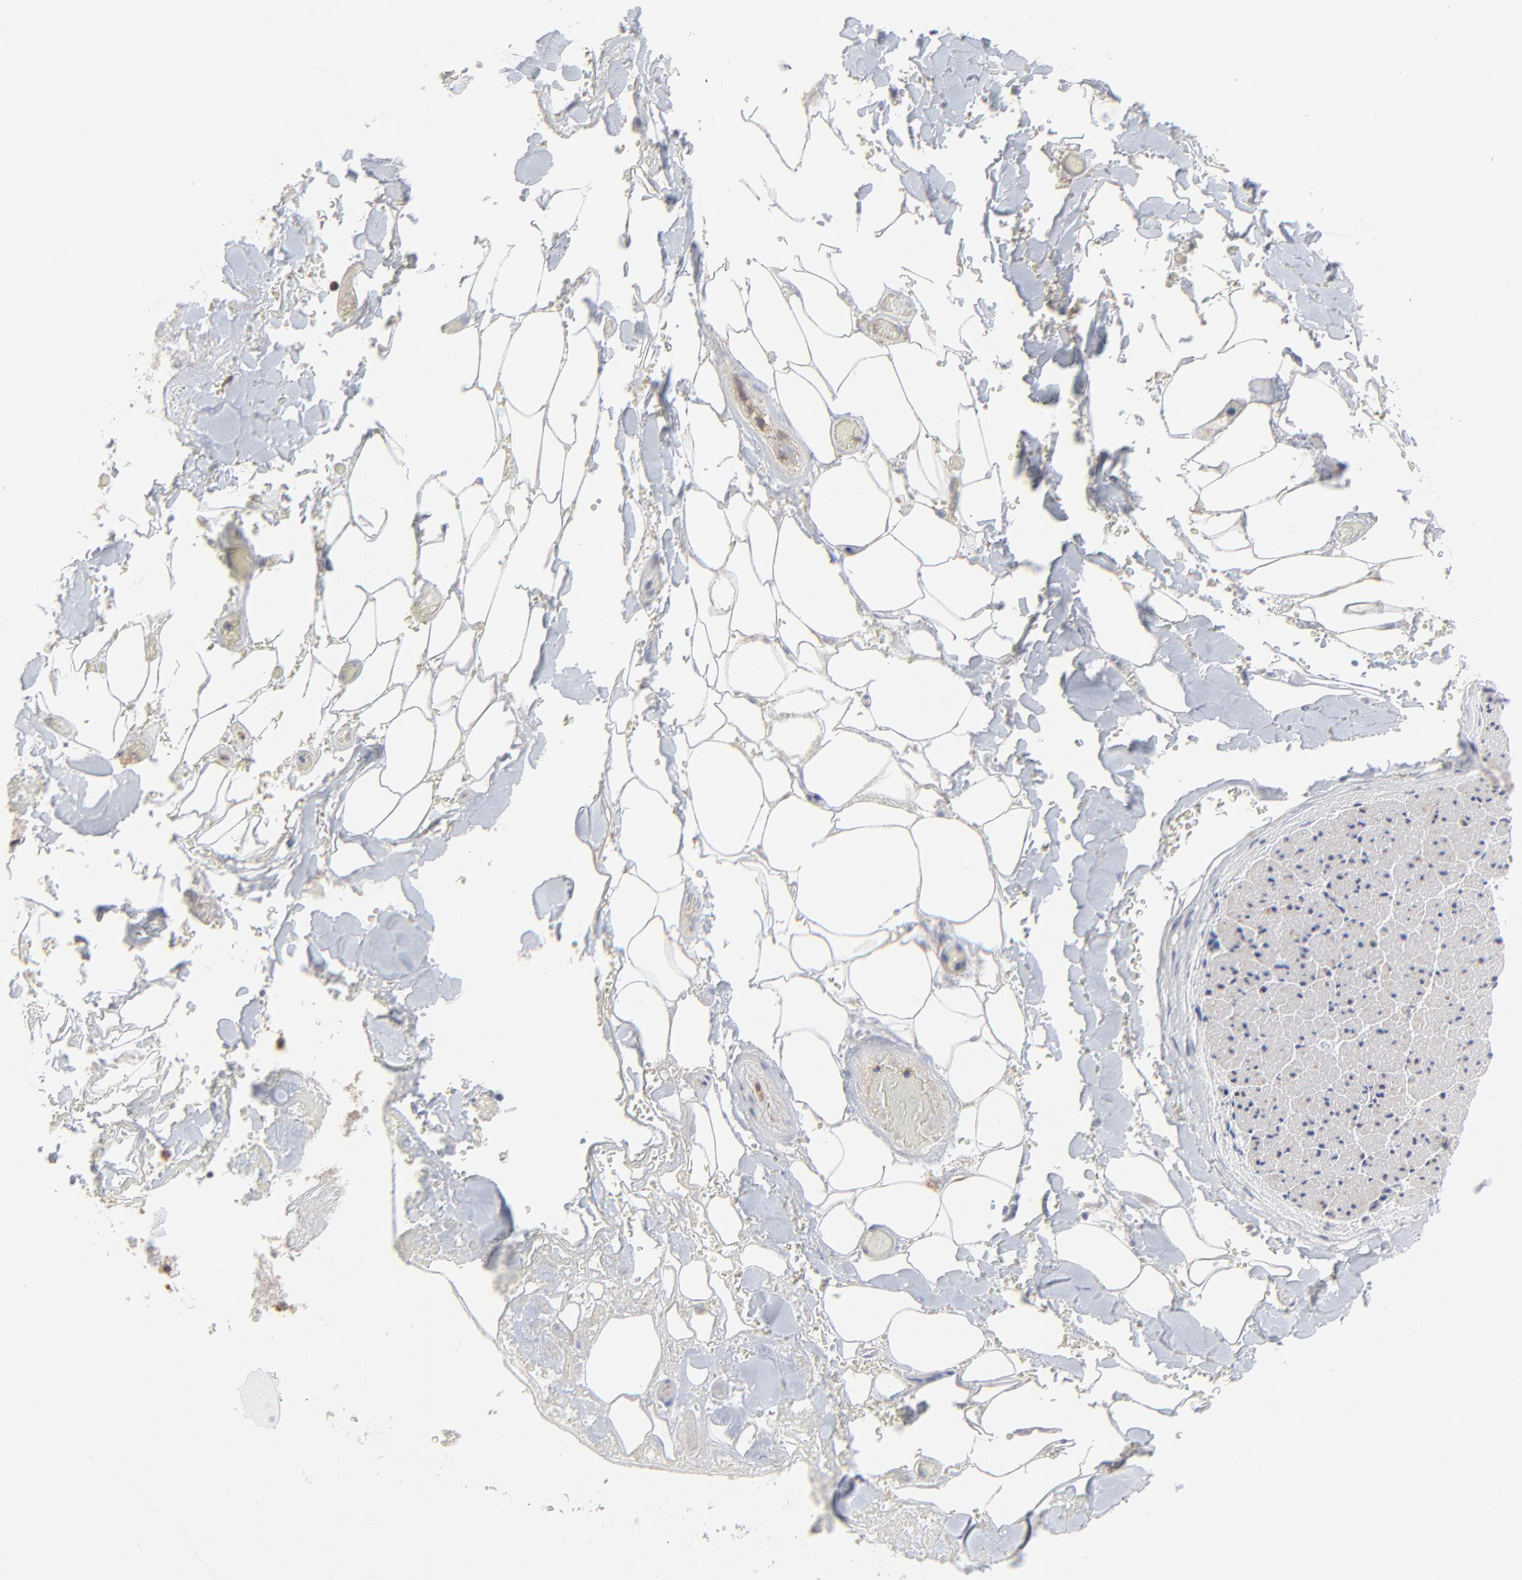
{"staining": {"intensity": "moderate", "quantity": "25%-75%", "location": "cytoplasmic/membranous"}, "tissue": "adipose tissue", "cell_type": "Adipocytes", "image_type": "normal", "snomed": [{"axis": "morphology", "description": "Normal tissue, NOS"}, {"axis": "morphology", "description": "Cholangiocarcinoma"}, {"axis": "topography", "description": "Liver"}, {"axis": "topography", "description": "Peripheral nerve tissue"}], "caption": "High-power microscopy captured an immunohistochemistry (IHC) micrograph of normal adipose tissue, revealing moderate cytoplasmic/membranous staining in about 25%-75% of adipocytes. (Brightfield microscopy of DAB IHC at high magnification).", "gene": "RAB9A", "patient": {"sex": "male", "age": 50}}